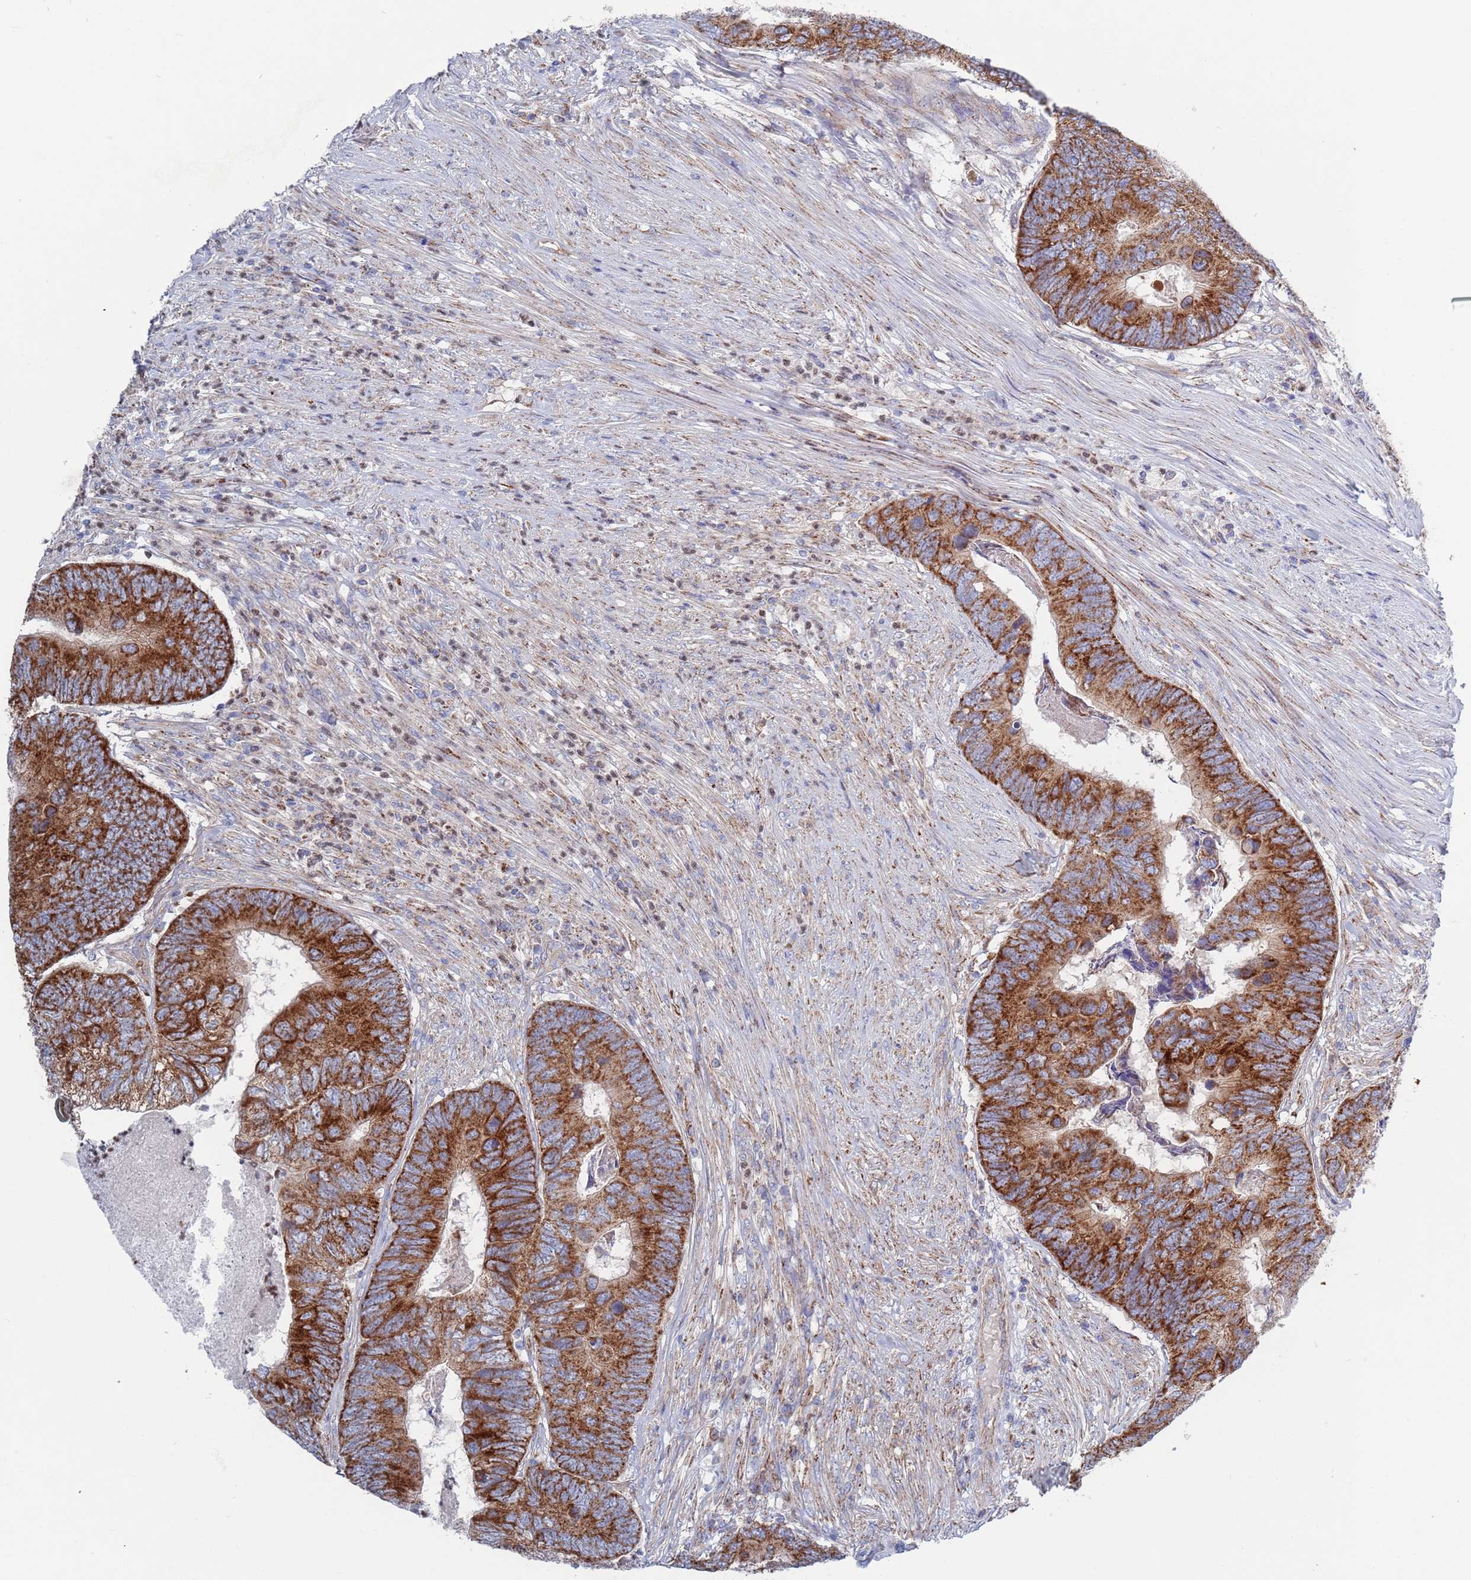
{"staining": {"intensity": "strong", "quantity": ">75%", "location": "cytoplasmic/membranous"}, "tissue": "colorectal cancer", "cell_type": "Tumor cells", "image_type": "cancer", "snomed": [{"axis": "morphology", "description": "Adenocarcinoma, NOS"}, {"axis": "topography", "description": "Colon"}], "caption": "This is a photomicrograph of IHC staining of colorectal adenocarcinoma, which shows strong positivity in the cytoplasmic/membranous of tumor cells.", "gene": "CHCHD6", "patient": {"sex": "female", "age": 67}}